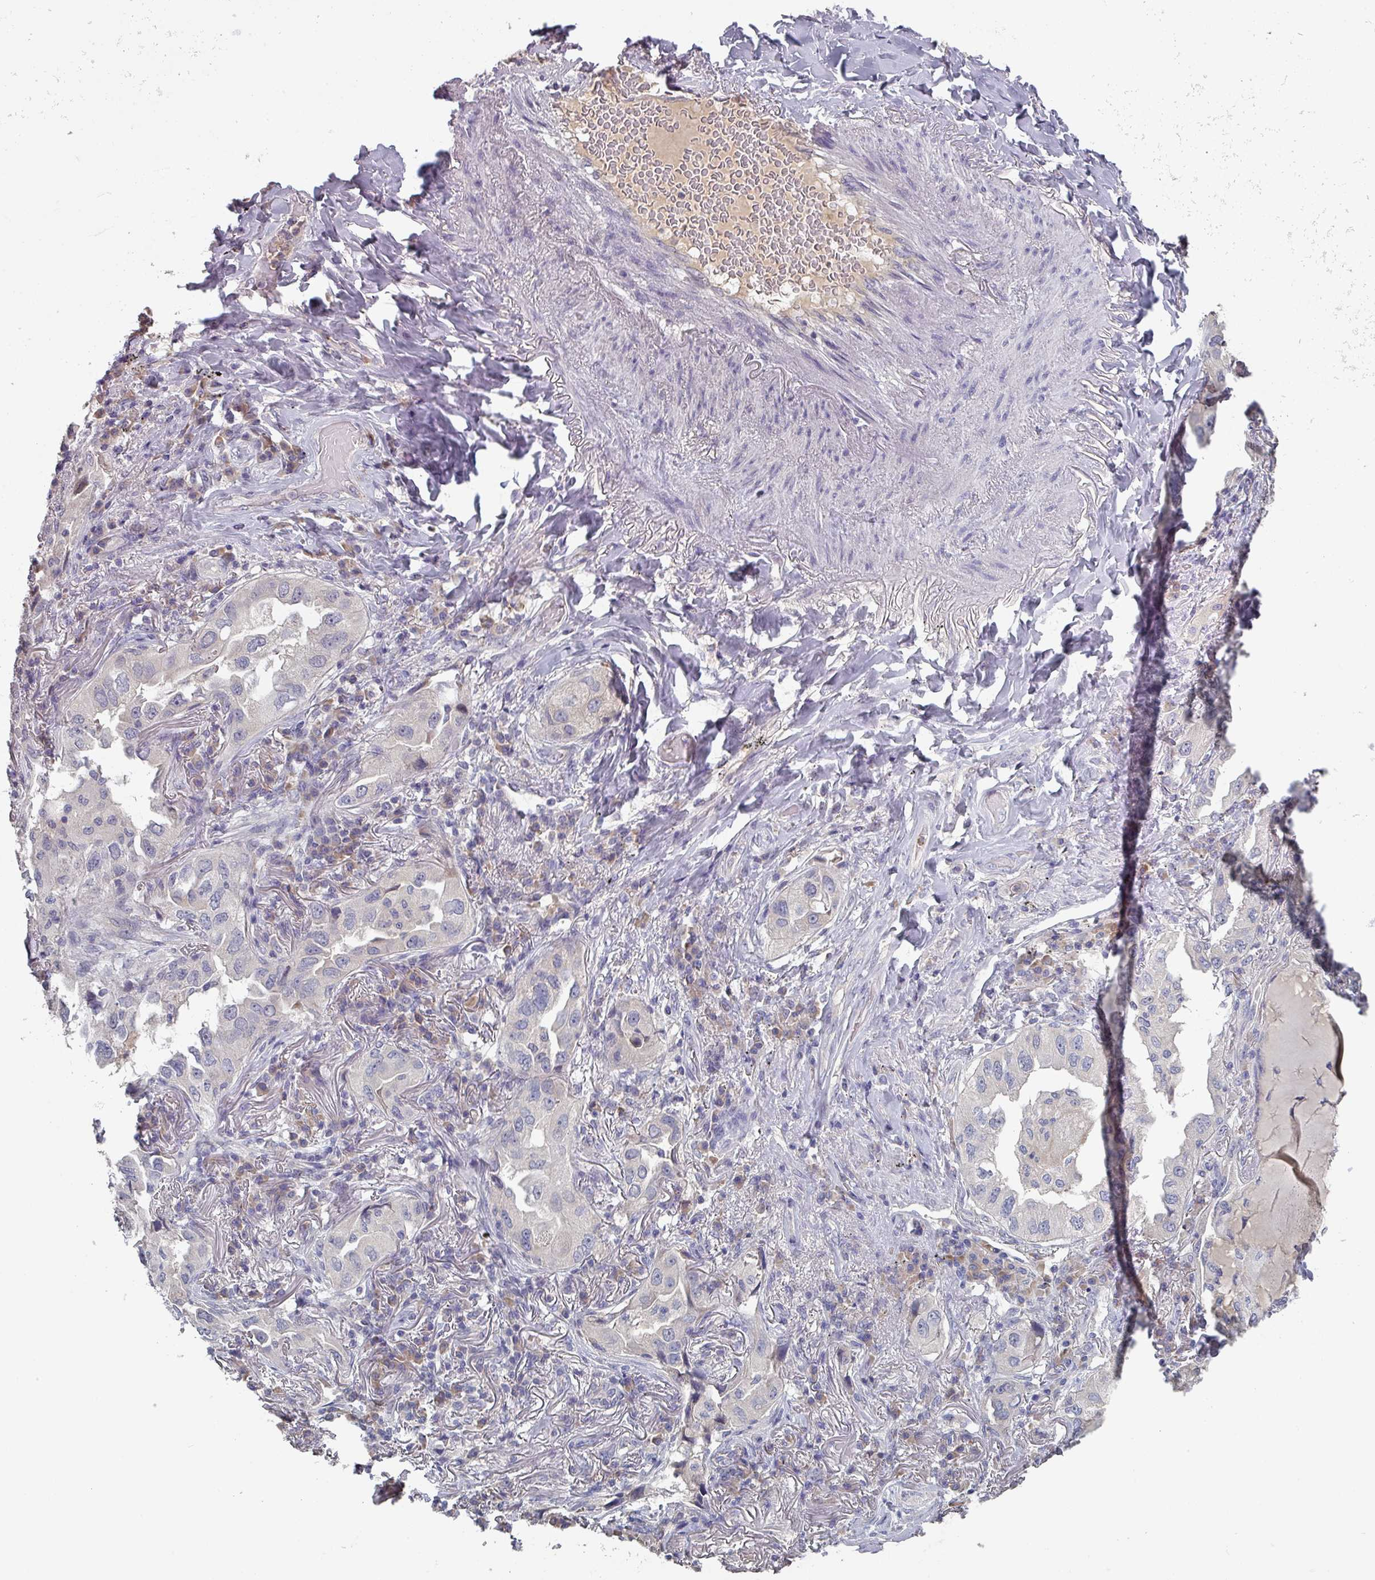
{"staining": {"intensity": "negative", "quantity": "none", "location": "none"}, "tissue": "lung cancer", "cell_type": "Tumor cells", "image_type": "cancer", "snomed": [{"axis": "morphology", "description": "Adenocarcinoma, NOS"}, {"axis": "topography", "description": "Lung"}], "caption": "Immunohistochemistry of human adenocarcinoma (lung) demonstrates no expression in tumor cells. (DAB (3,3'-diaminobenzidine) IHC visualized using brightfield microscopy, high magnification).", "gene": "PRAMEF8", "patient": {"sex": "female", "age": 69}}